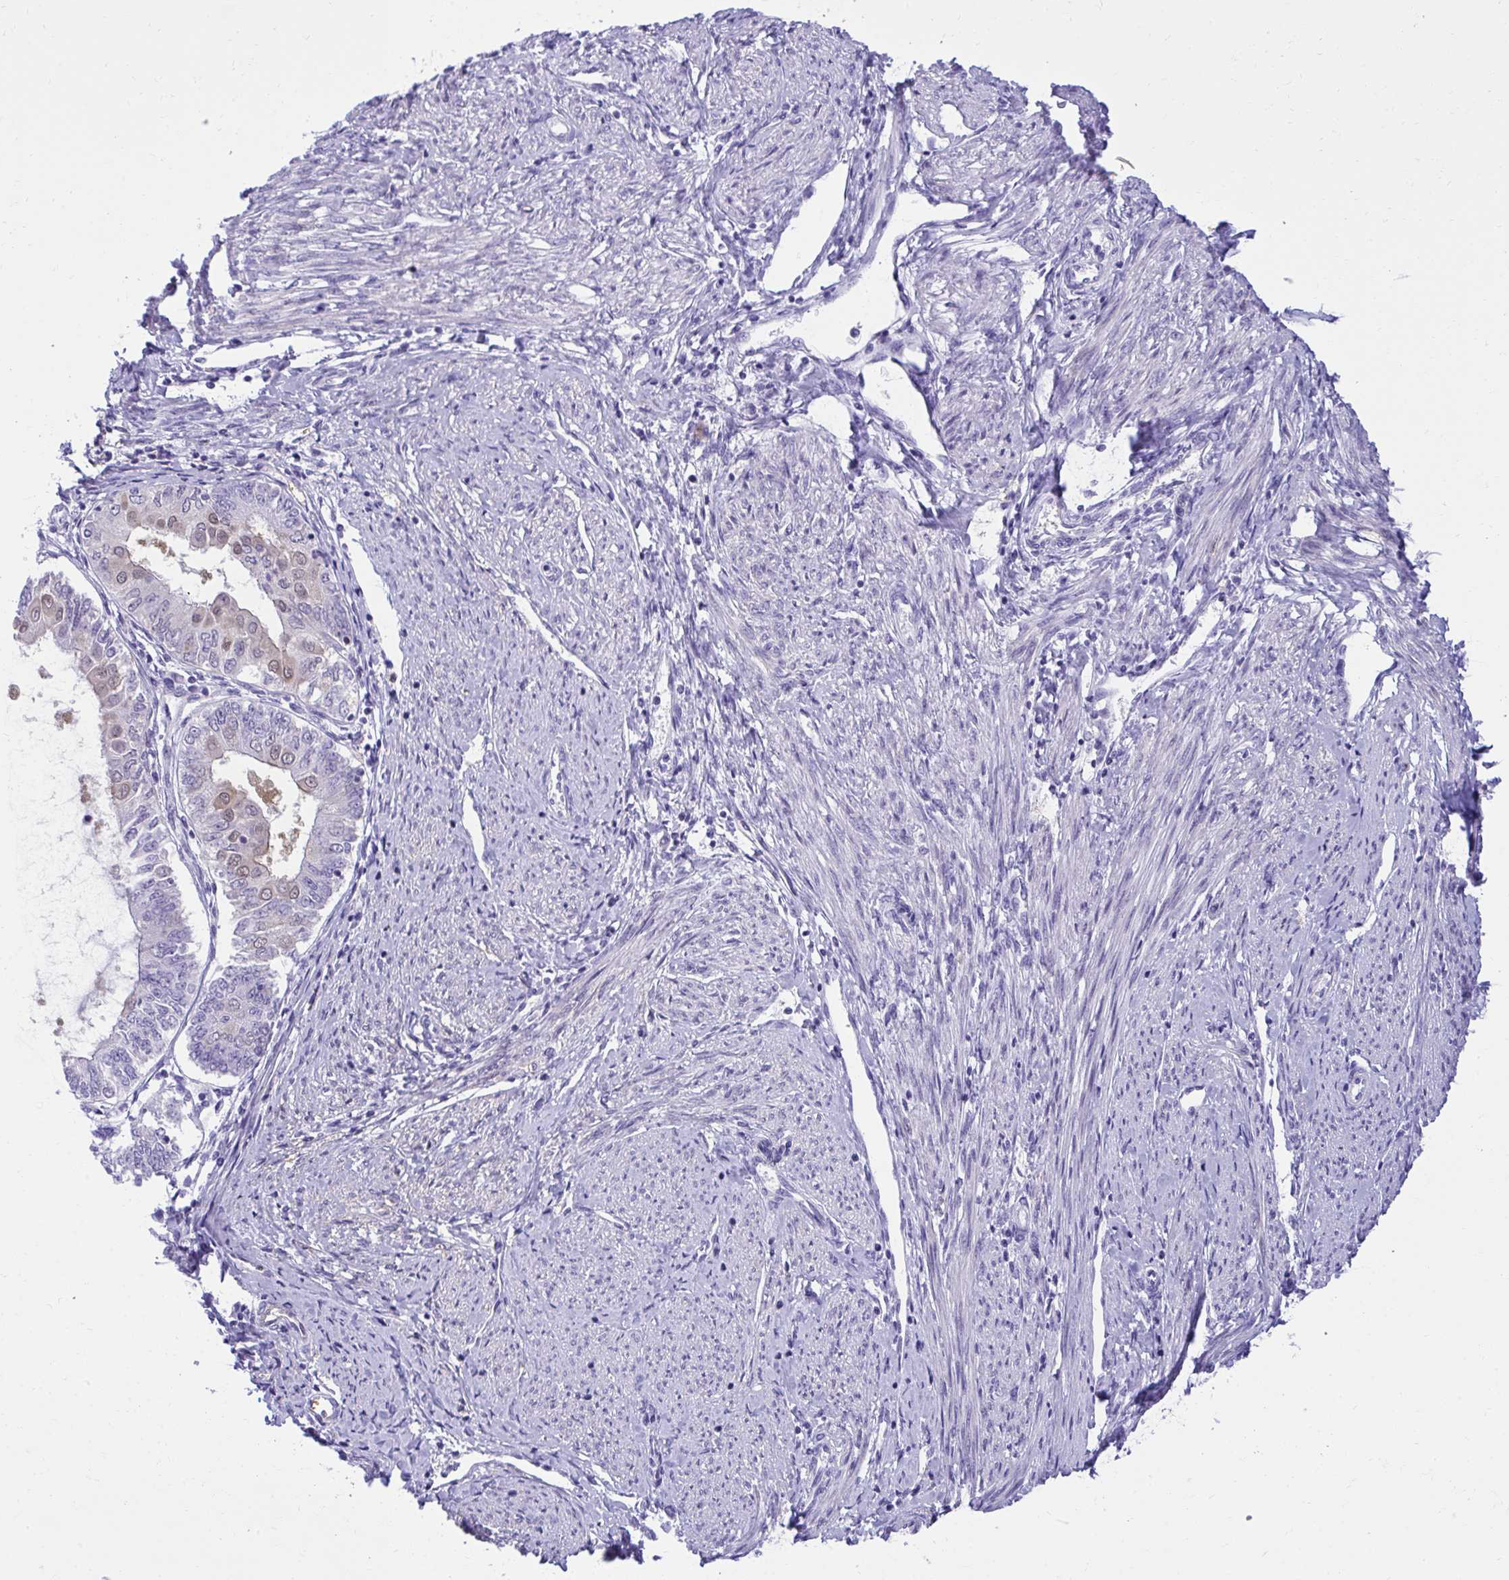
{"staining": {"intensity": "weak", "quantity": "<25%", "location": "cytoplasmic/membranous"}, "tissue": "endometrial cancer", "cell_type": "Tumor cells", "image_type": "cancer", "snomed": [{"axis": "morphology", "description": "Adenocarcinoma, NOS"}, {"axis": "topography", "description": "Endometrium"}], "caption": "High power microscopy histopathology image of an IHC histopathology image of endometrial cancer (adenocarcinoma), revealing no significant staining in tumor cells.", "gene": "PGM2L1", "patient": {"sex": "female", "age": 68}}